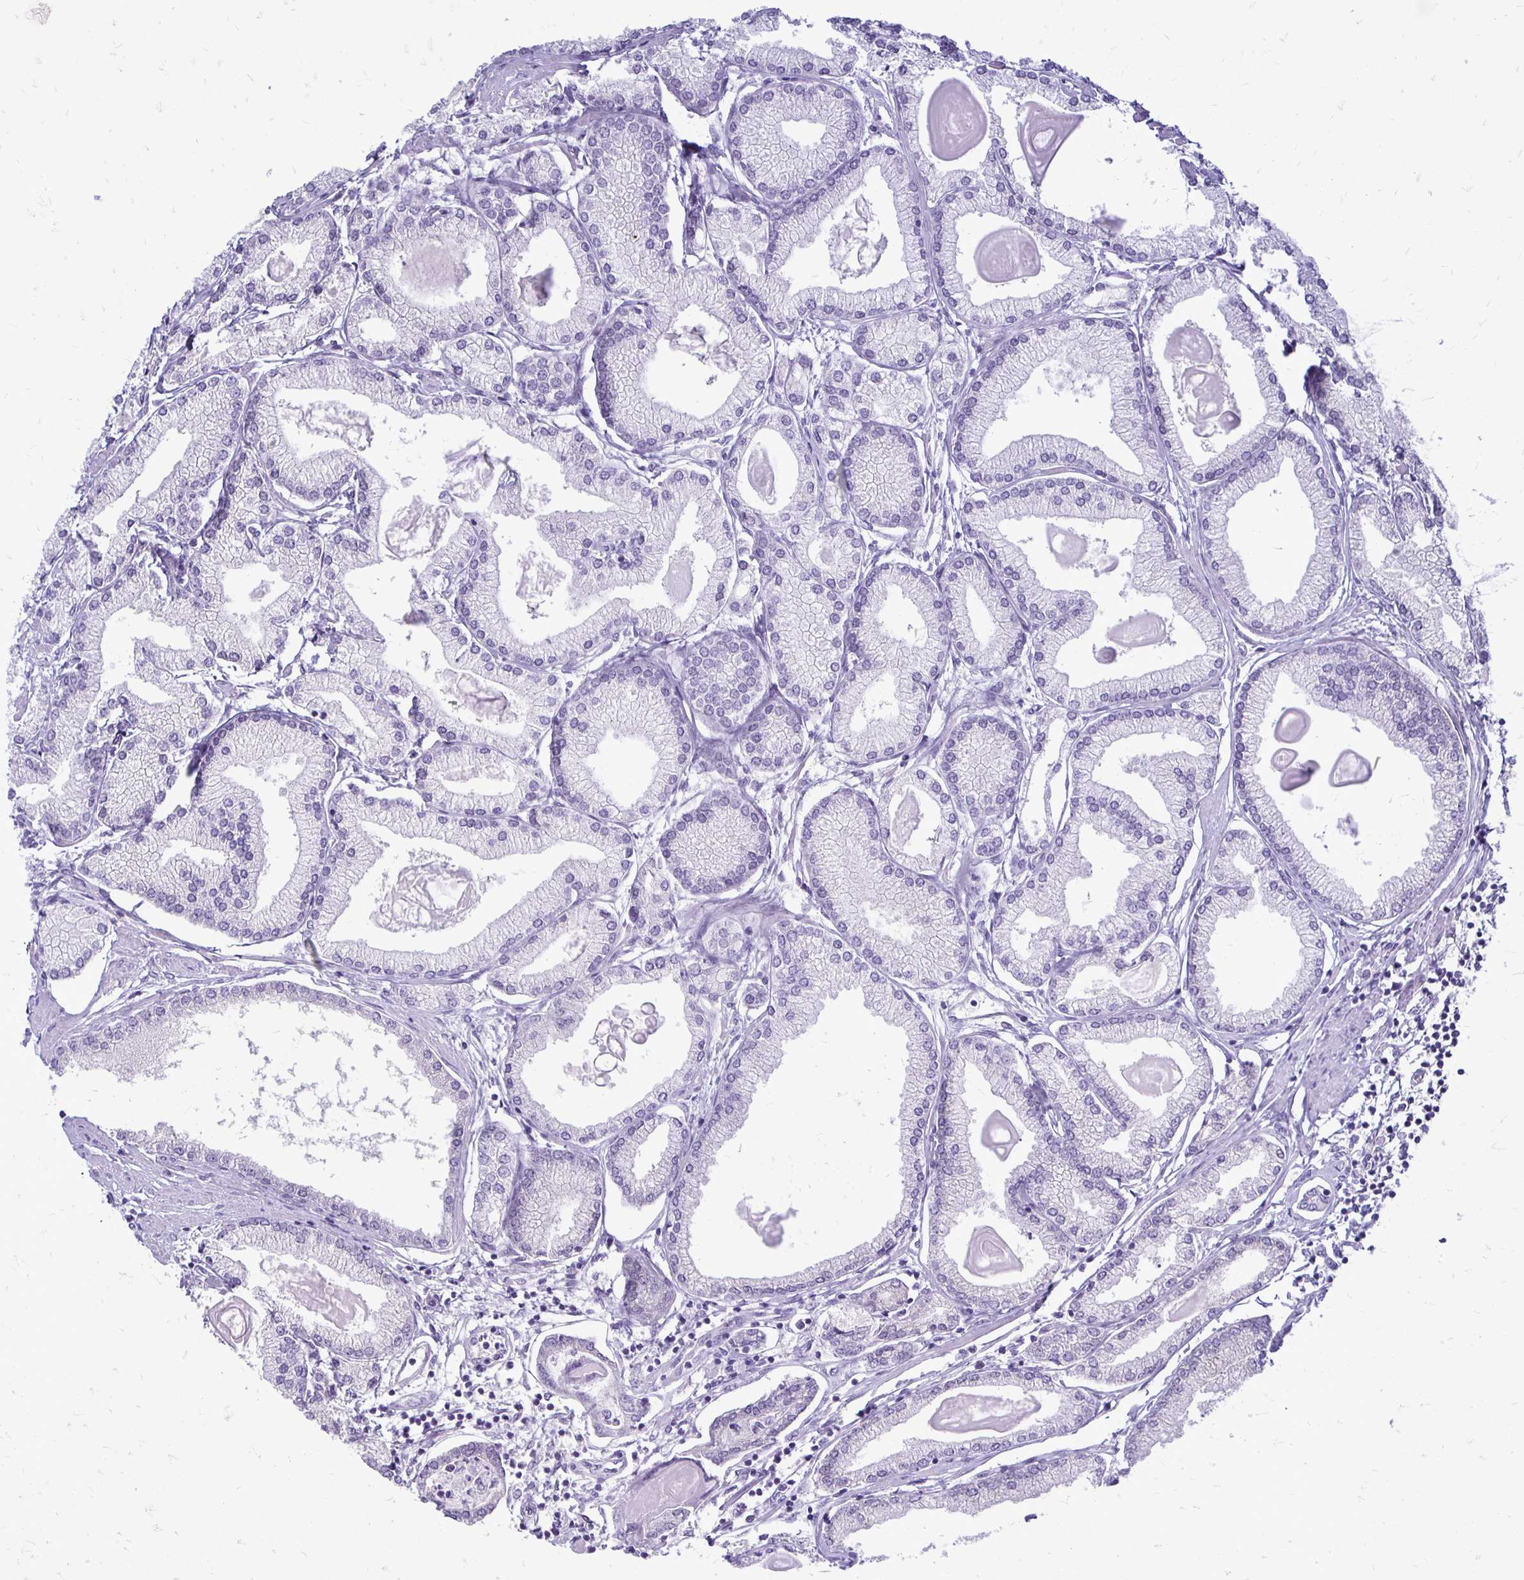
{"staining": {"intensity": "negative", "quantity": "none", "location": "none"}, "tissue": "prostate cancer", "cell_type": "Tumor cells", "image_type": "cancer", "snomed": [{"axis": "morphology", "description": "Adenocarcinoma, High grade"}, {"axis": "topography", "description": "Prostate"}], "caption": "Tumor cells show no significant protein positivity in high-grade adenocarcinoma (prostate).", "gene": "EPYC", "patient": {"sex": "male", "age": 68}}